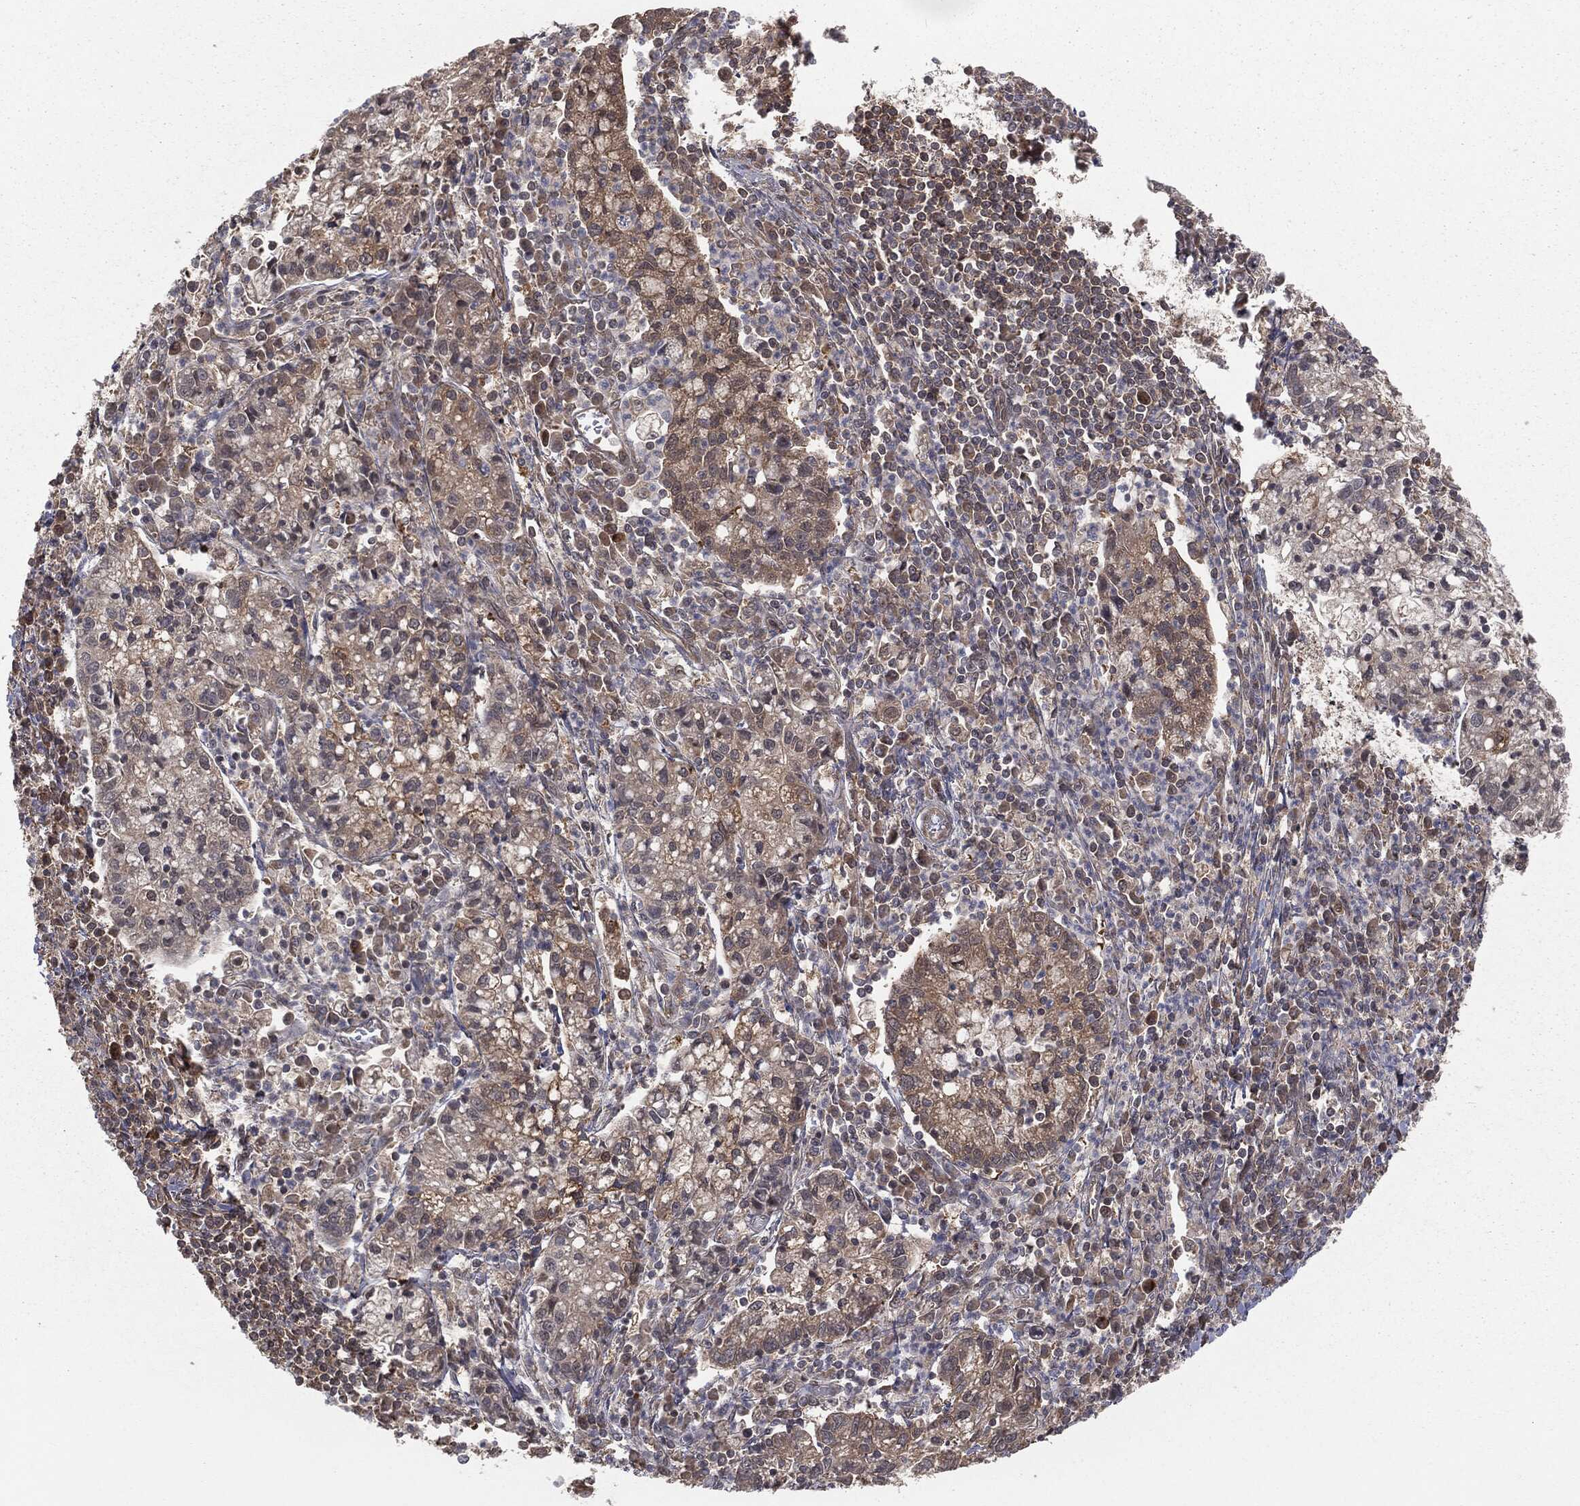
{"staining": {"intensity": "weak", "quantity": "<25%", "location": "cytoplasmic/membranous"}, "tissue": "cervical cancer", "cell_type": "Tumor cells", "image_type": "cancer", "snomed": [{"axis": "morphology", "description": "Normal tissue, NOS"}, {"axis": "morphology", "description": "Adenocarcinoma, NOS"}, {"axis": "topography", "description": "Cervix"}], "caption": "Tumor cells show no significant protein positivity in adenocarcinoma (cervical). (Stains: DAB immunohistochemistry (IHC) with hematoxylin counter stain, Microscopy: brightfield microscopy at high magnification).", "gene": "FBXO7", "patient": {"sex": "female", "age": 44}}